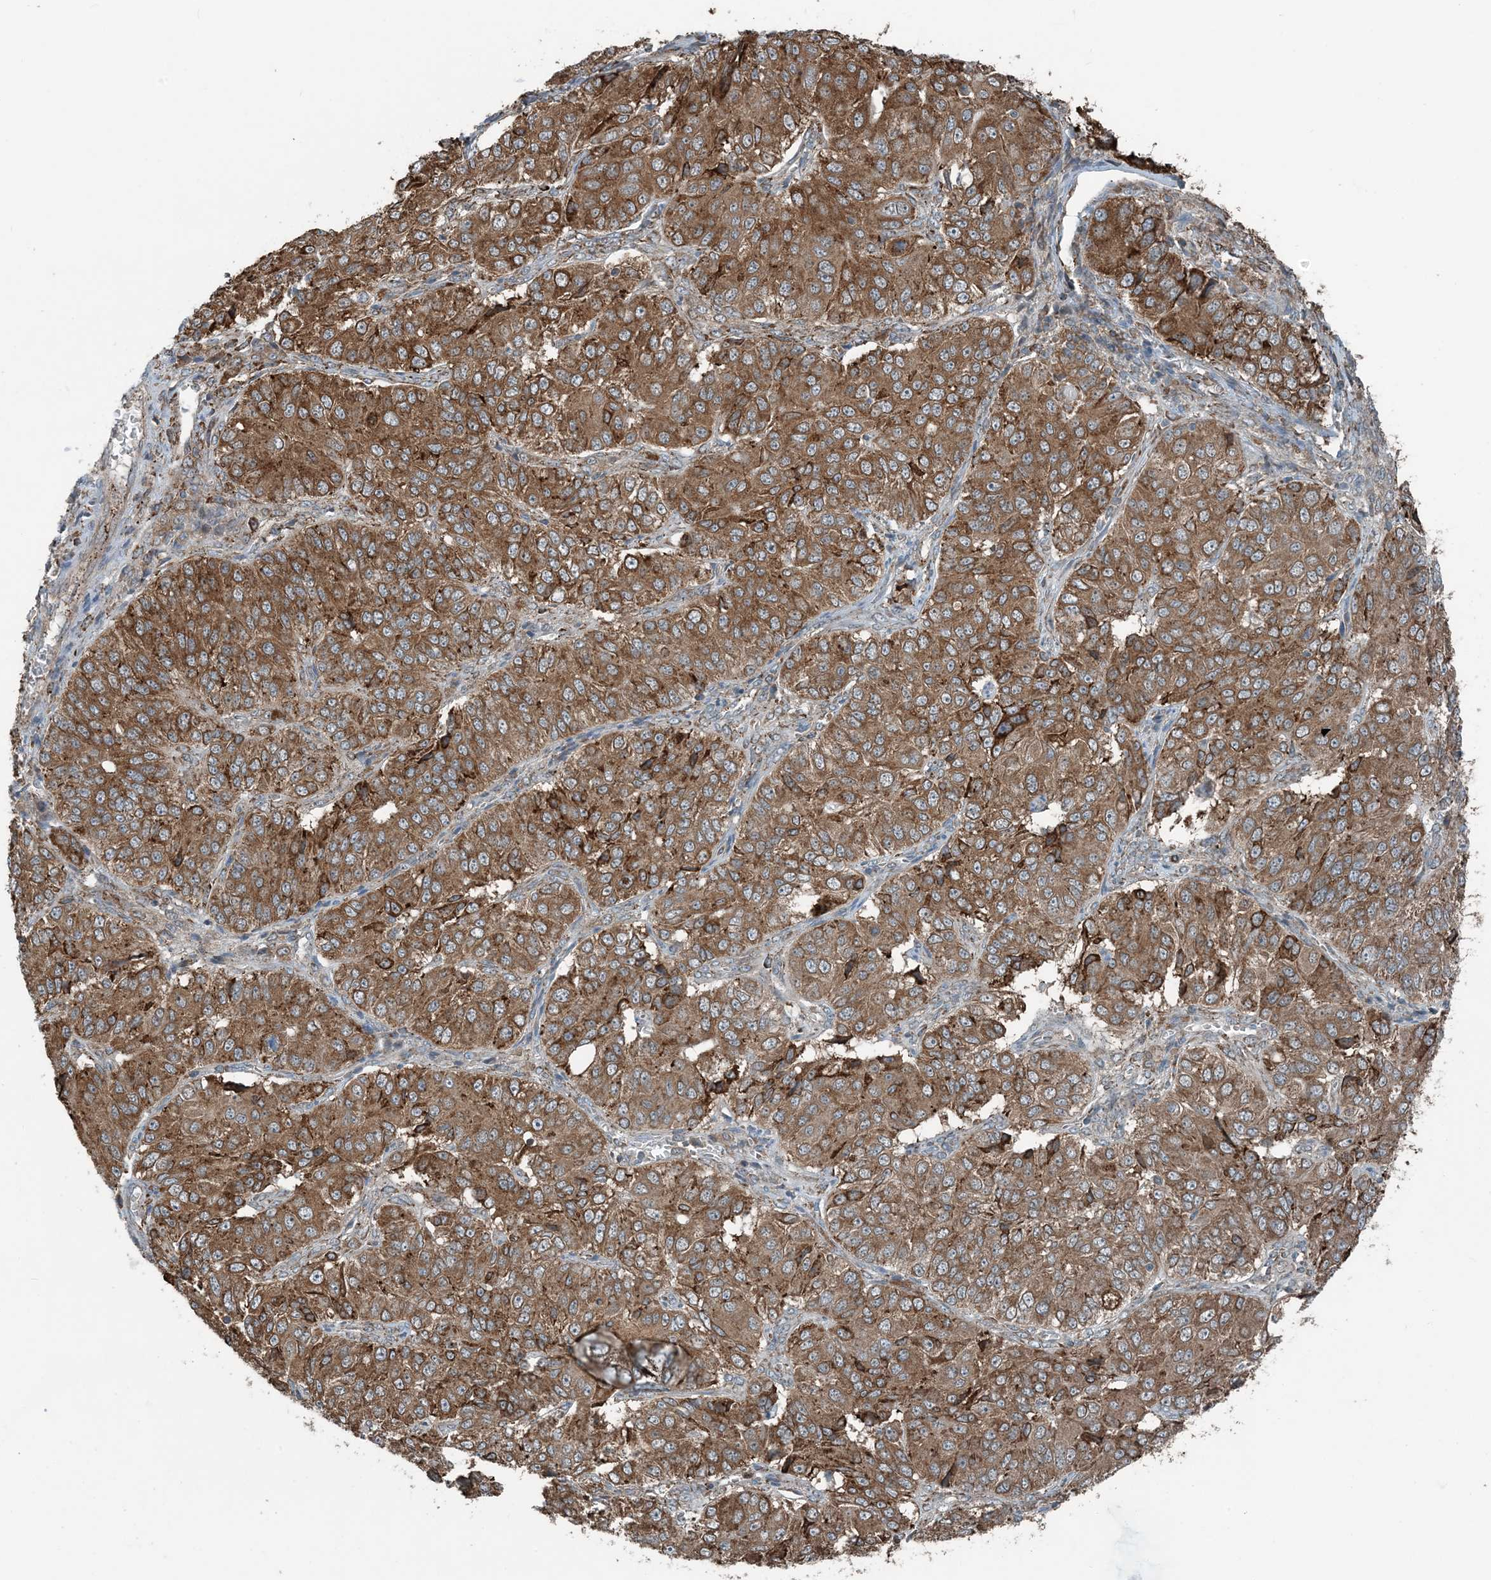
{"staining": {"intensity": "strong", "quantity": "25%-75%", "location": "cytoplasmic/membranous"}, "tissue": "ovarian cancer", "cell_type": "Tumor cells", "image_type": "cancer", "snomed": [{"axis": "morphology", "description": "Carcinoma, endometroid"}, {"axis": "topography", "description": "Ovary"}], "caption": "Immunohistochemical staining of human endometroid carcinoma (ovarian) reveals high levels of strong cytoplasmic/membranous protein positivity in about 25%-75% of tumor cells.", "gene": "CERKL", "patient": {"sex": "female", "age": 51}}